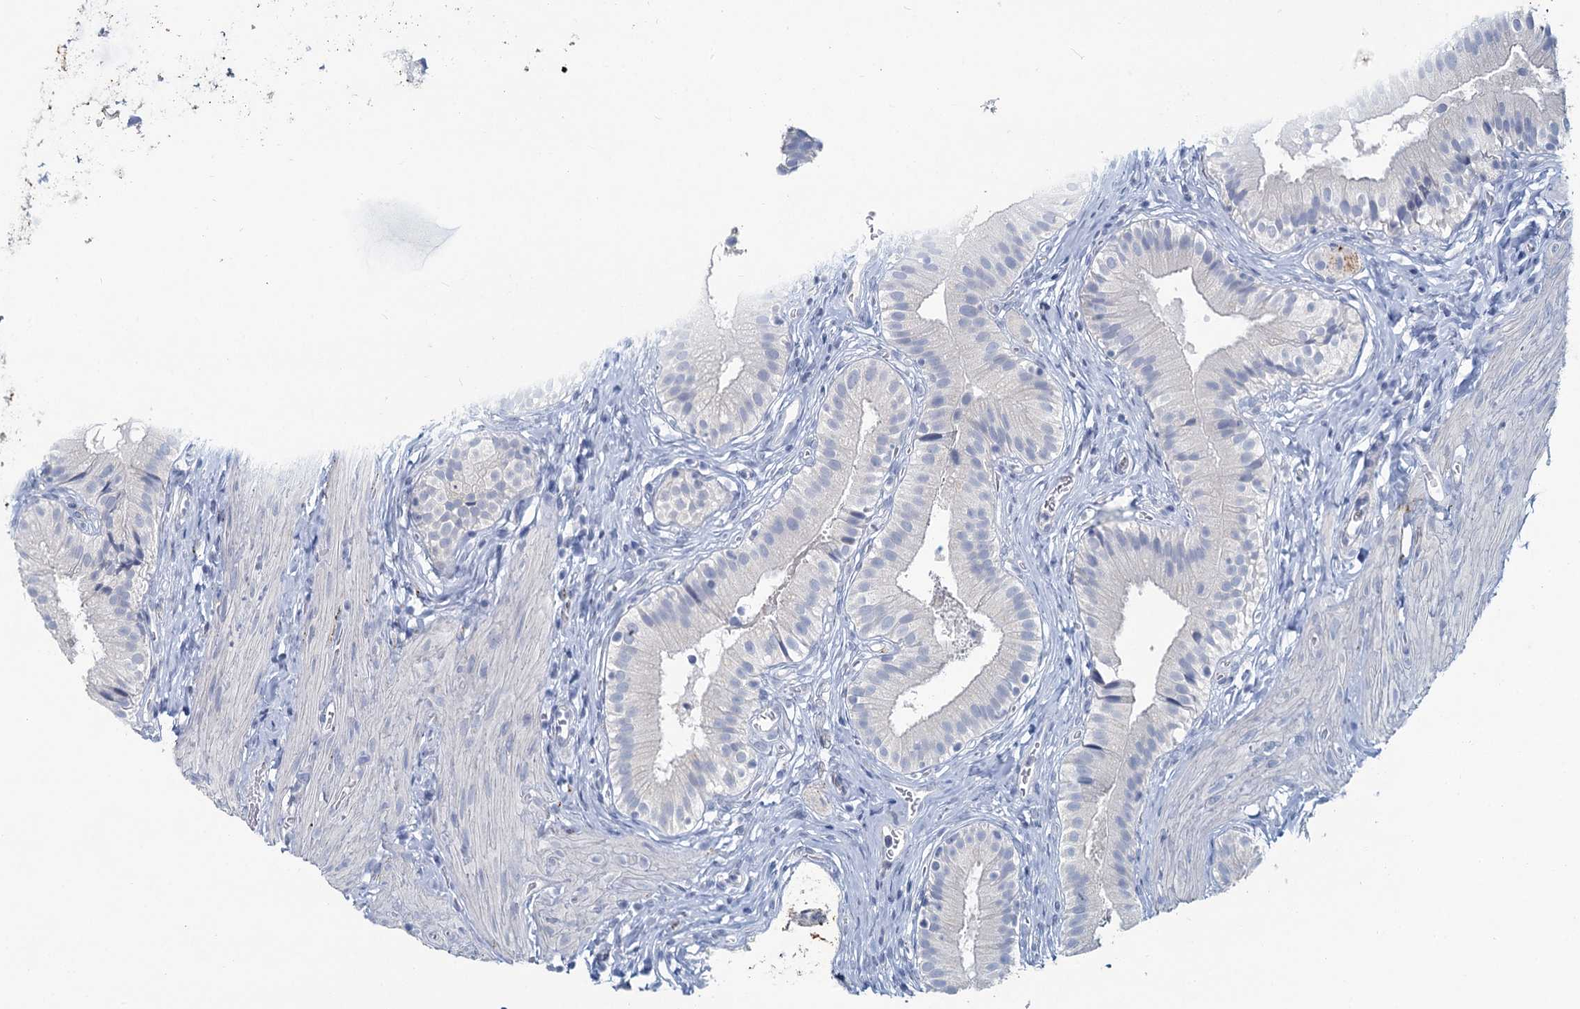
{"staining": {"intensity": "negative", "quantity": "none", "location": "none"}, "tissue": "gallbladder", "cell_type": "Glandular cells", "image_type": "normal", "snomed": [{"axis": "morphology", "description": "Normal tissue, NOS"}, {"axis": "topography", "description": "Gallbladder"}], "caption": "An IHC micrograph of benign gallbladder is shown. There is no staining in glandular cells of gallbladder.", "gene": "CHGA", "patient": {"sex": "female", "age": 47}}